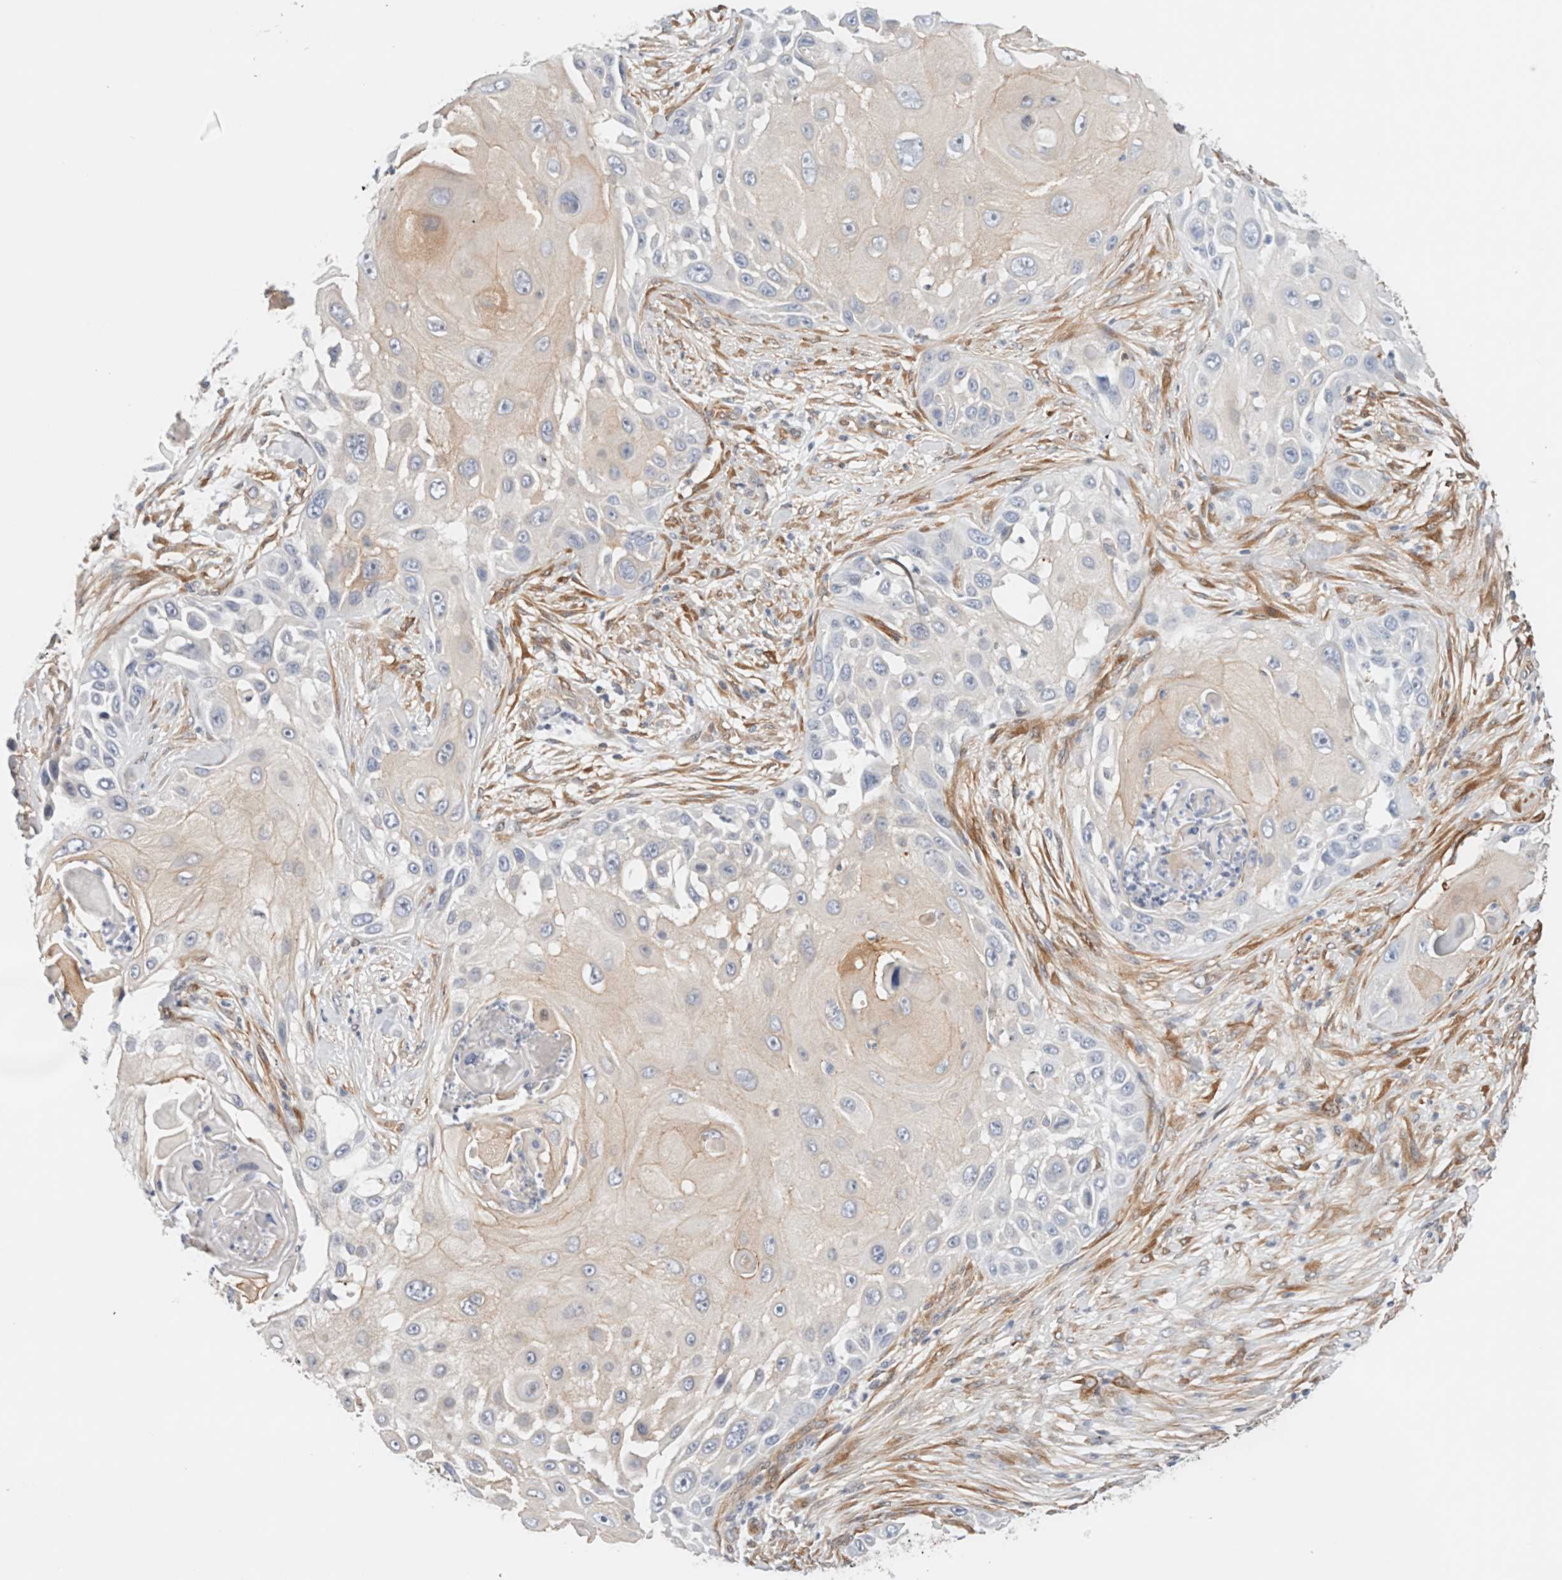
{"staining": {"intensity": "negative", "quantity": "none", "location": "none"}, "tissue": "skin cancer", "cell_type": "Tumor cells", "image_type": "cancer", "snomed": [{"axis": "morphology", "description": "Squamous cell carcinoma, NOS"}, {"axis": "topography", "description": "Skin"}], "caption": "Tumor cells are negative for brown protein staining in skin cancer (squamous cell carcinoma). (DAB immunohistochemistry (IHC) with hematoxylin counter stain).", "gene": "LMCD1", "patient": {"sex": "female", "age": 44}}